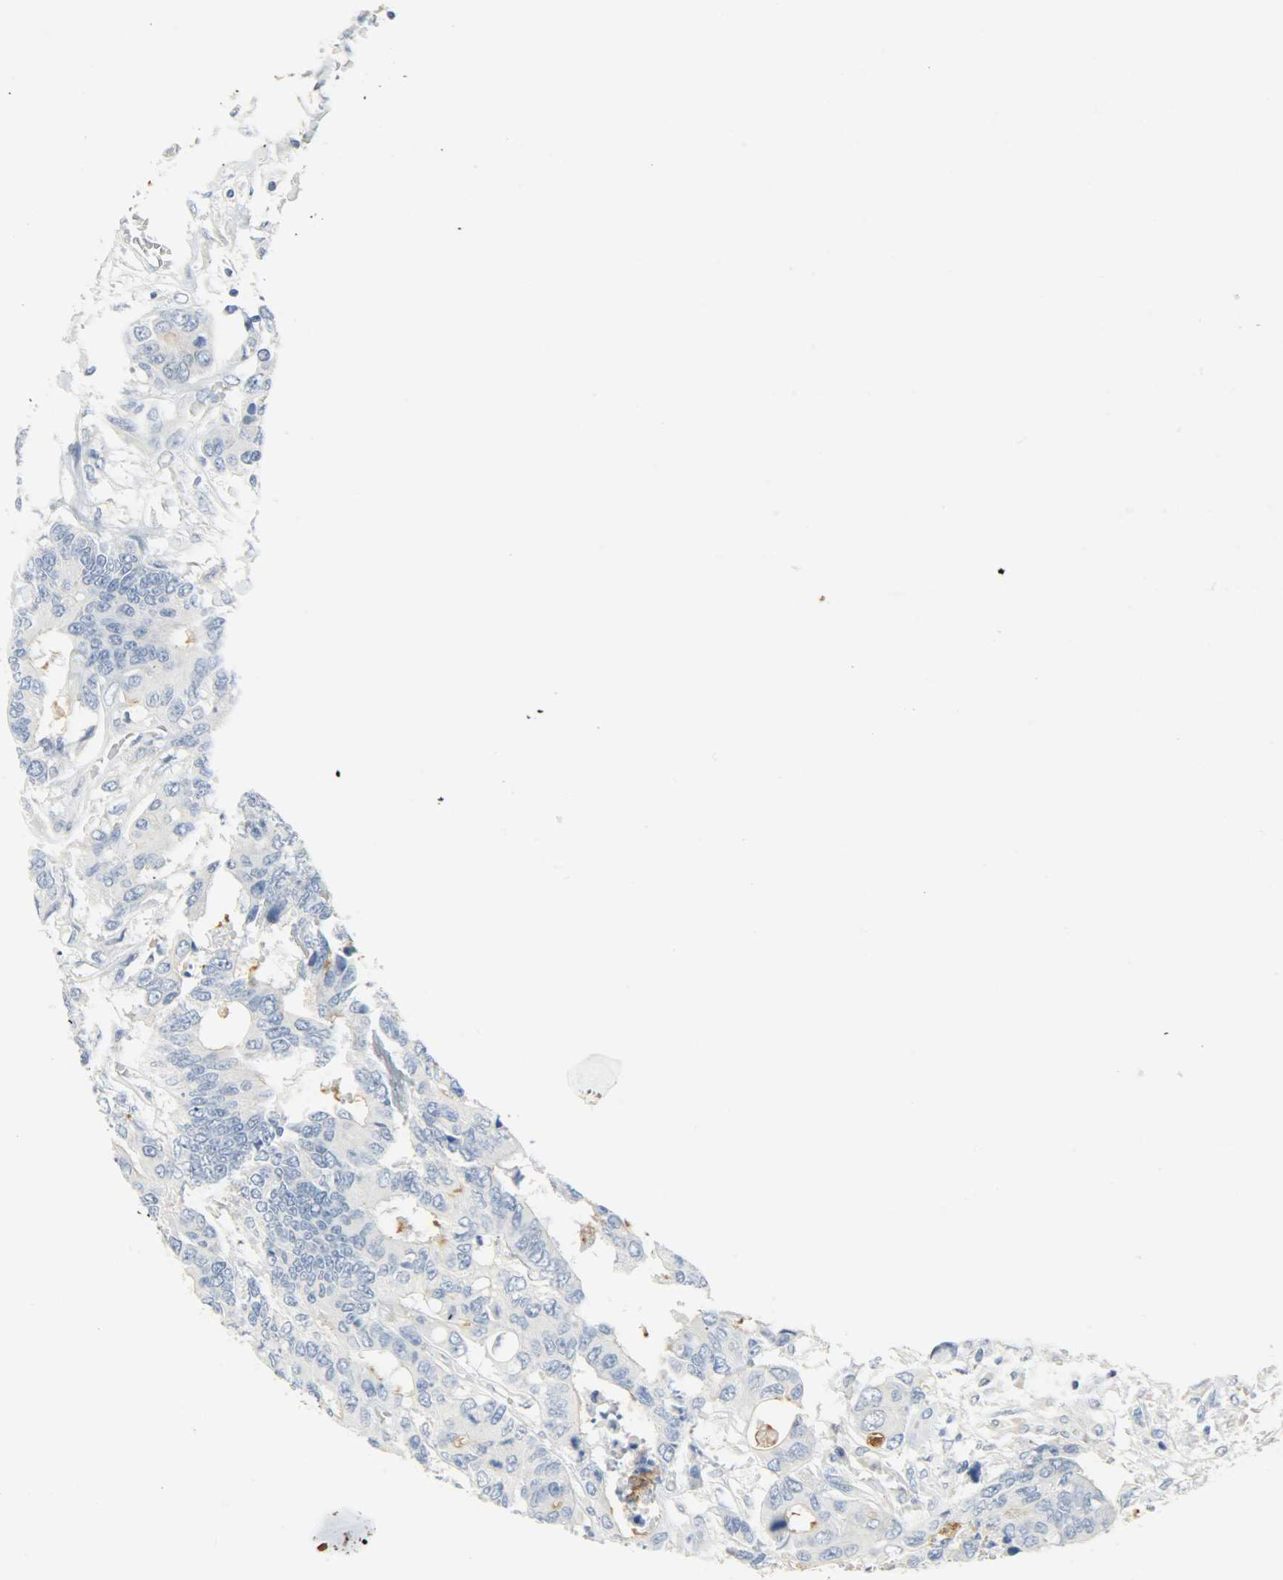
{"staining": {"intensity": "strong", "quantity": "25%-75%", "location": "cytoplasmic/membranous"}, "tissue": "colorectal cancer", "cell_type": "Tumor cells", "image_type": "cancer", "snomed": [{"axis": "morphology", "description": "Adenocarcinoma, NOS"}, {"axis": "topography", "description": "Rectum"}], "caption": "This image displays IHC staining of adenocarcinoma (colorectal), with high strong cytoplasmic/membranous expression in about 25%-75% of tumor cells.", "gene": "PROM1", "patient": {"sex": "male", "age": 55}}